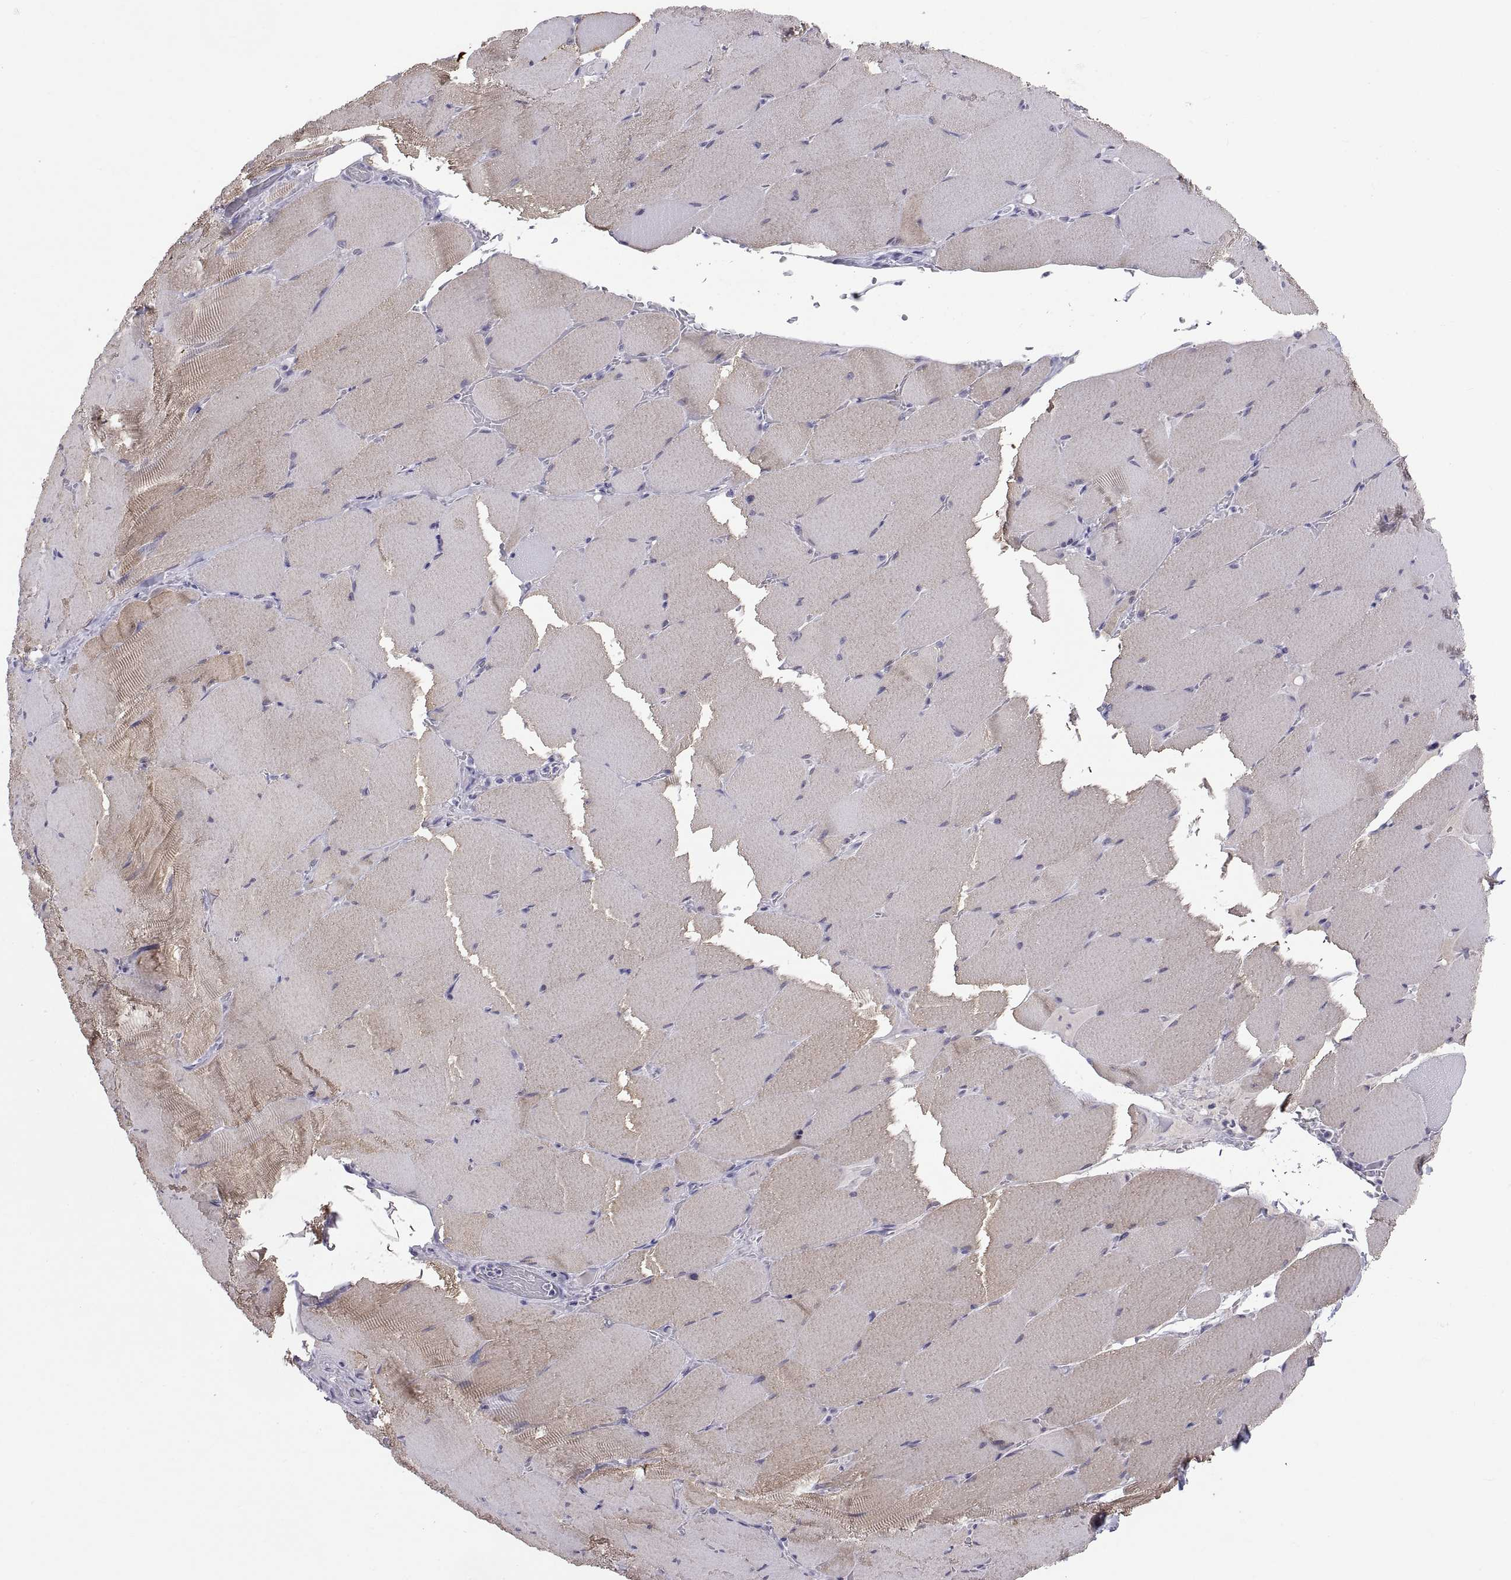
{"staining": {"intensity": "weak", "quantity": "25%-75%", "location": "cytoplasmic/membranous"}, "tissue": "skeletal muscle", "cell_type": "Myocytes", "image_type": "normal", "snomed": [{"axis": "morphology", "description": "Normal tissue, NOS"}, {"axis": "topography", "description": "Skeletal muscle"}], "caption": "Protein staining of normal skeletal muscle exhibits weak cytoplasmic/membranous staining in about 25%-75% of myocytes.", "gene": "TEX13A", "patient": {"sex": "male", "age": 56}}